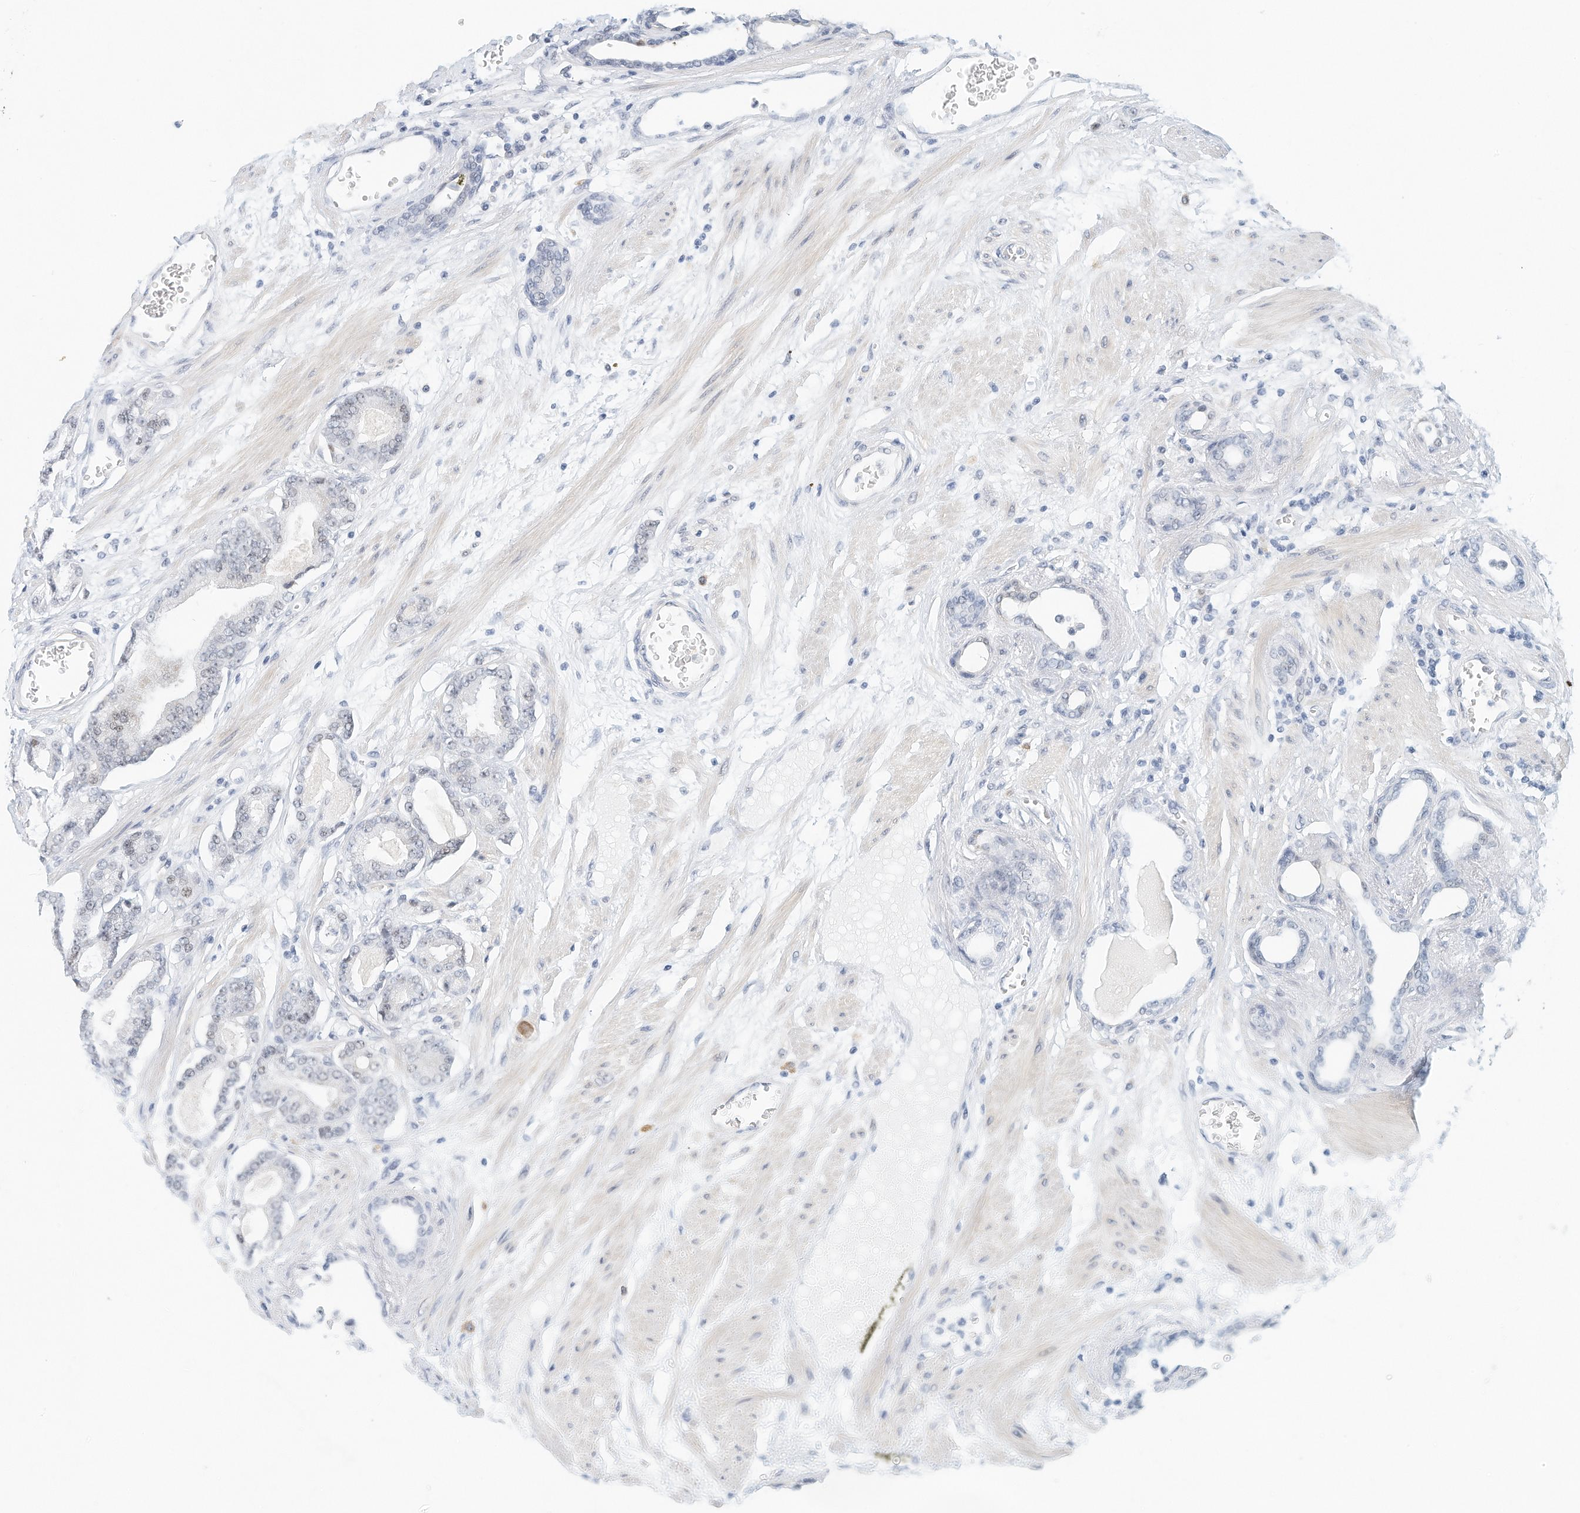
{"staining": {"intensity": "negative", "quantity": "none", "location": "none"}, "tissue": "prostate cancer", "cell_type": "Tumor cells", "image_type": "cancer", "snomed": [{"axis": "morphology", "description": "Adenocarcinoma, Low grade"}, {"axis": "topography", "description": "Prostate"}], "caption": "The histopathology image displays no significant staining in tumor cells of prostate cancer (low-grade adenocarcinoma). (DAB (3,3'-diaminobenzidine) immunohistochemistry with hematoxylin counter stain).", "gene": "ARHGAP28", "patient": {"sex": "male", "age": 60}}